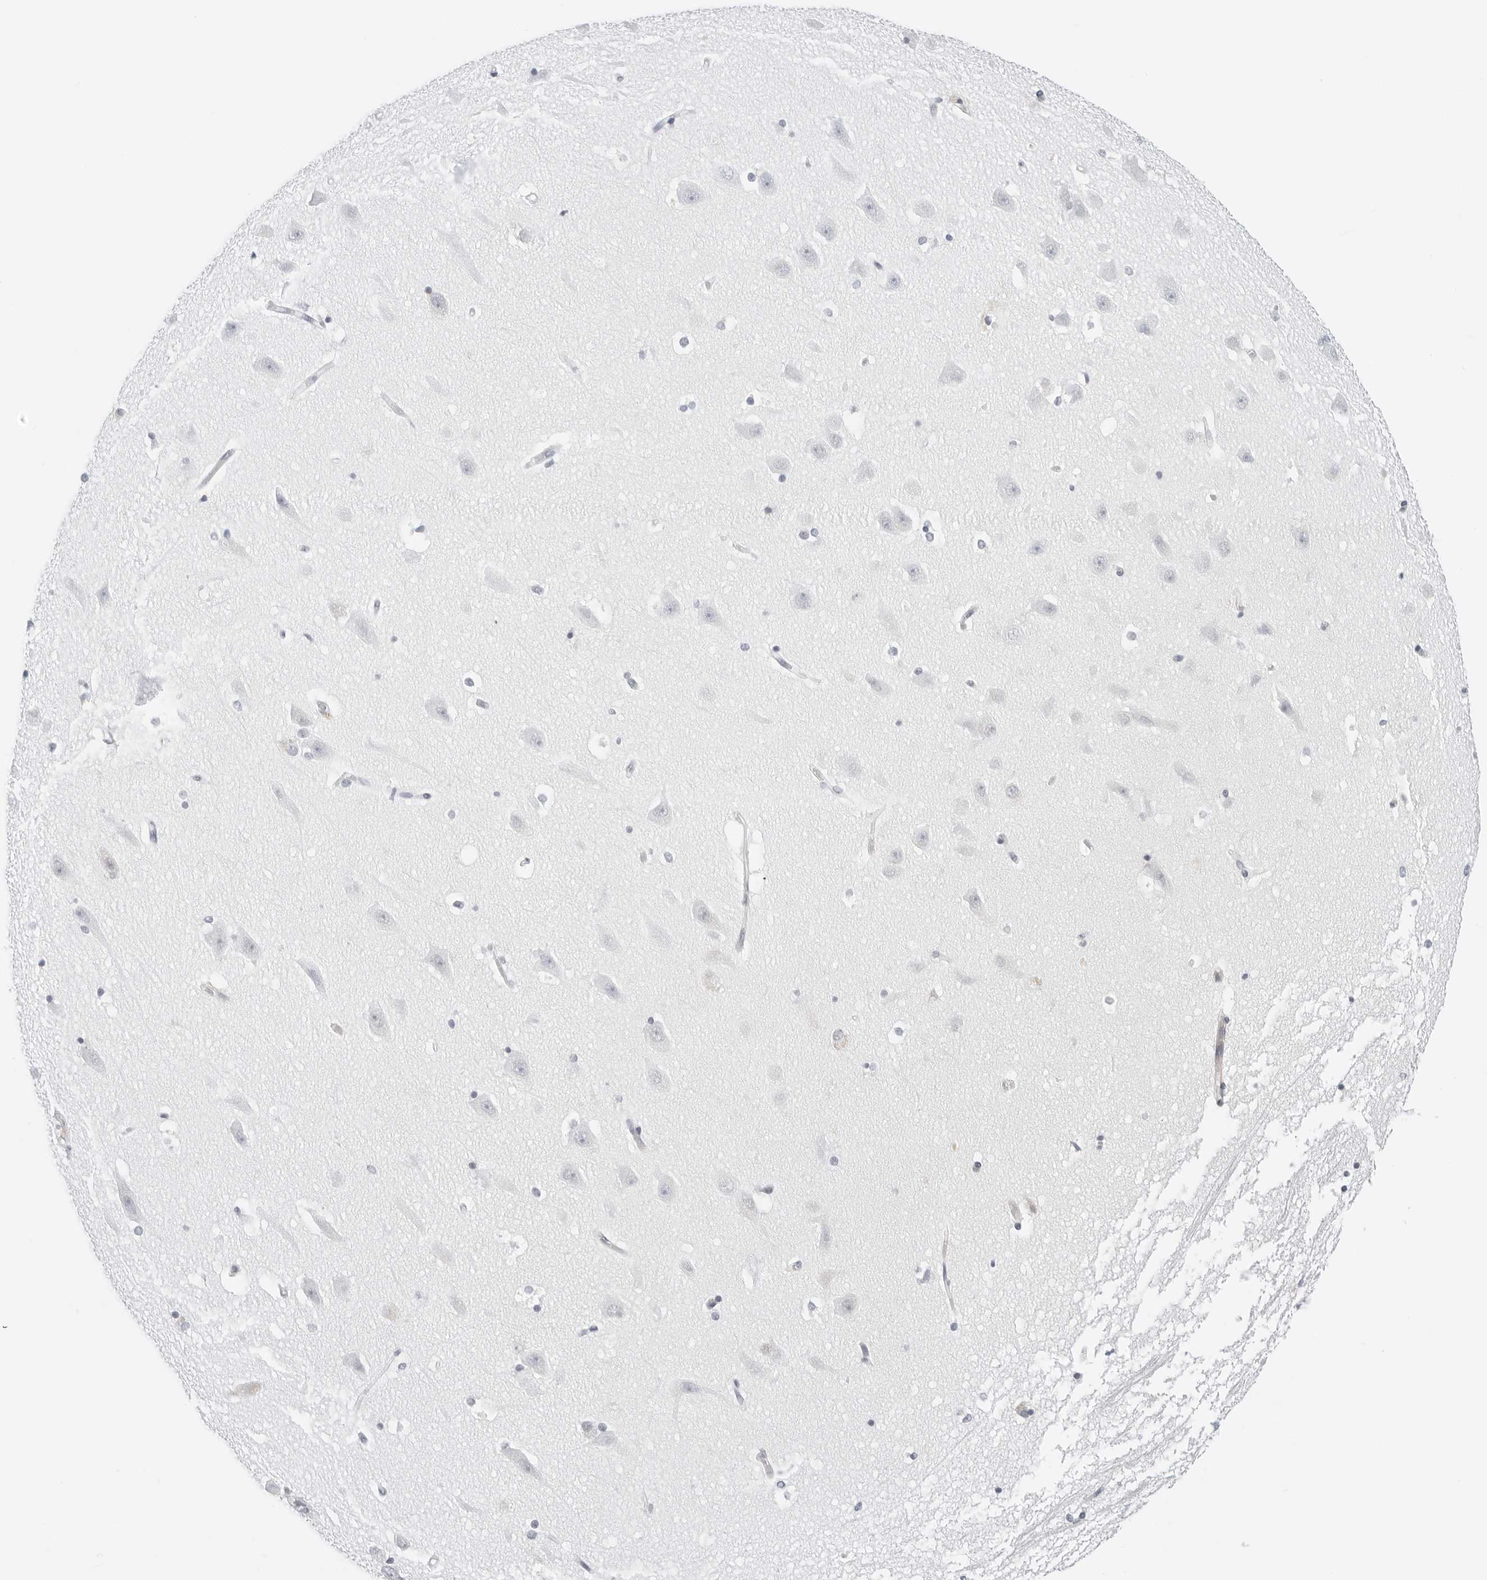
{"staining": {"intensity": "negative", "quantity": "none", "location": "none"}, "tissue": "hippocampus", "cell_type": "Glial cells", "image_type": "normal", "snomed": [{"axis": "morphology", "description": "Normal tissue, NOS"}, {"axis": "topography", "description": "Hippocampus"}], "caption": "Glial cells are negative for brown protein staining in unremarkable hippocampus. The staining was performed using DAB to visualize the protein expression in brown, while the nuclei were stained in blue with hematoxylin (Magnification: 20x).", "gene": "RC3H1", "patient": {"sex": "male", "age": 45}}